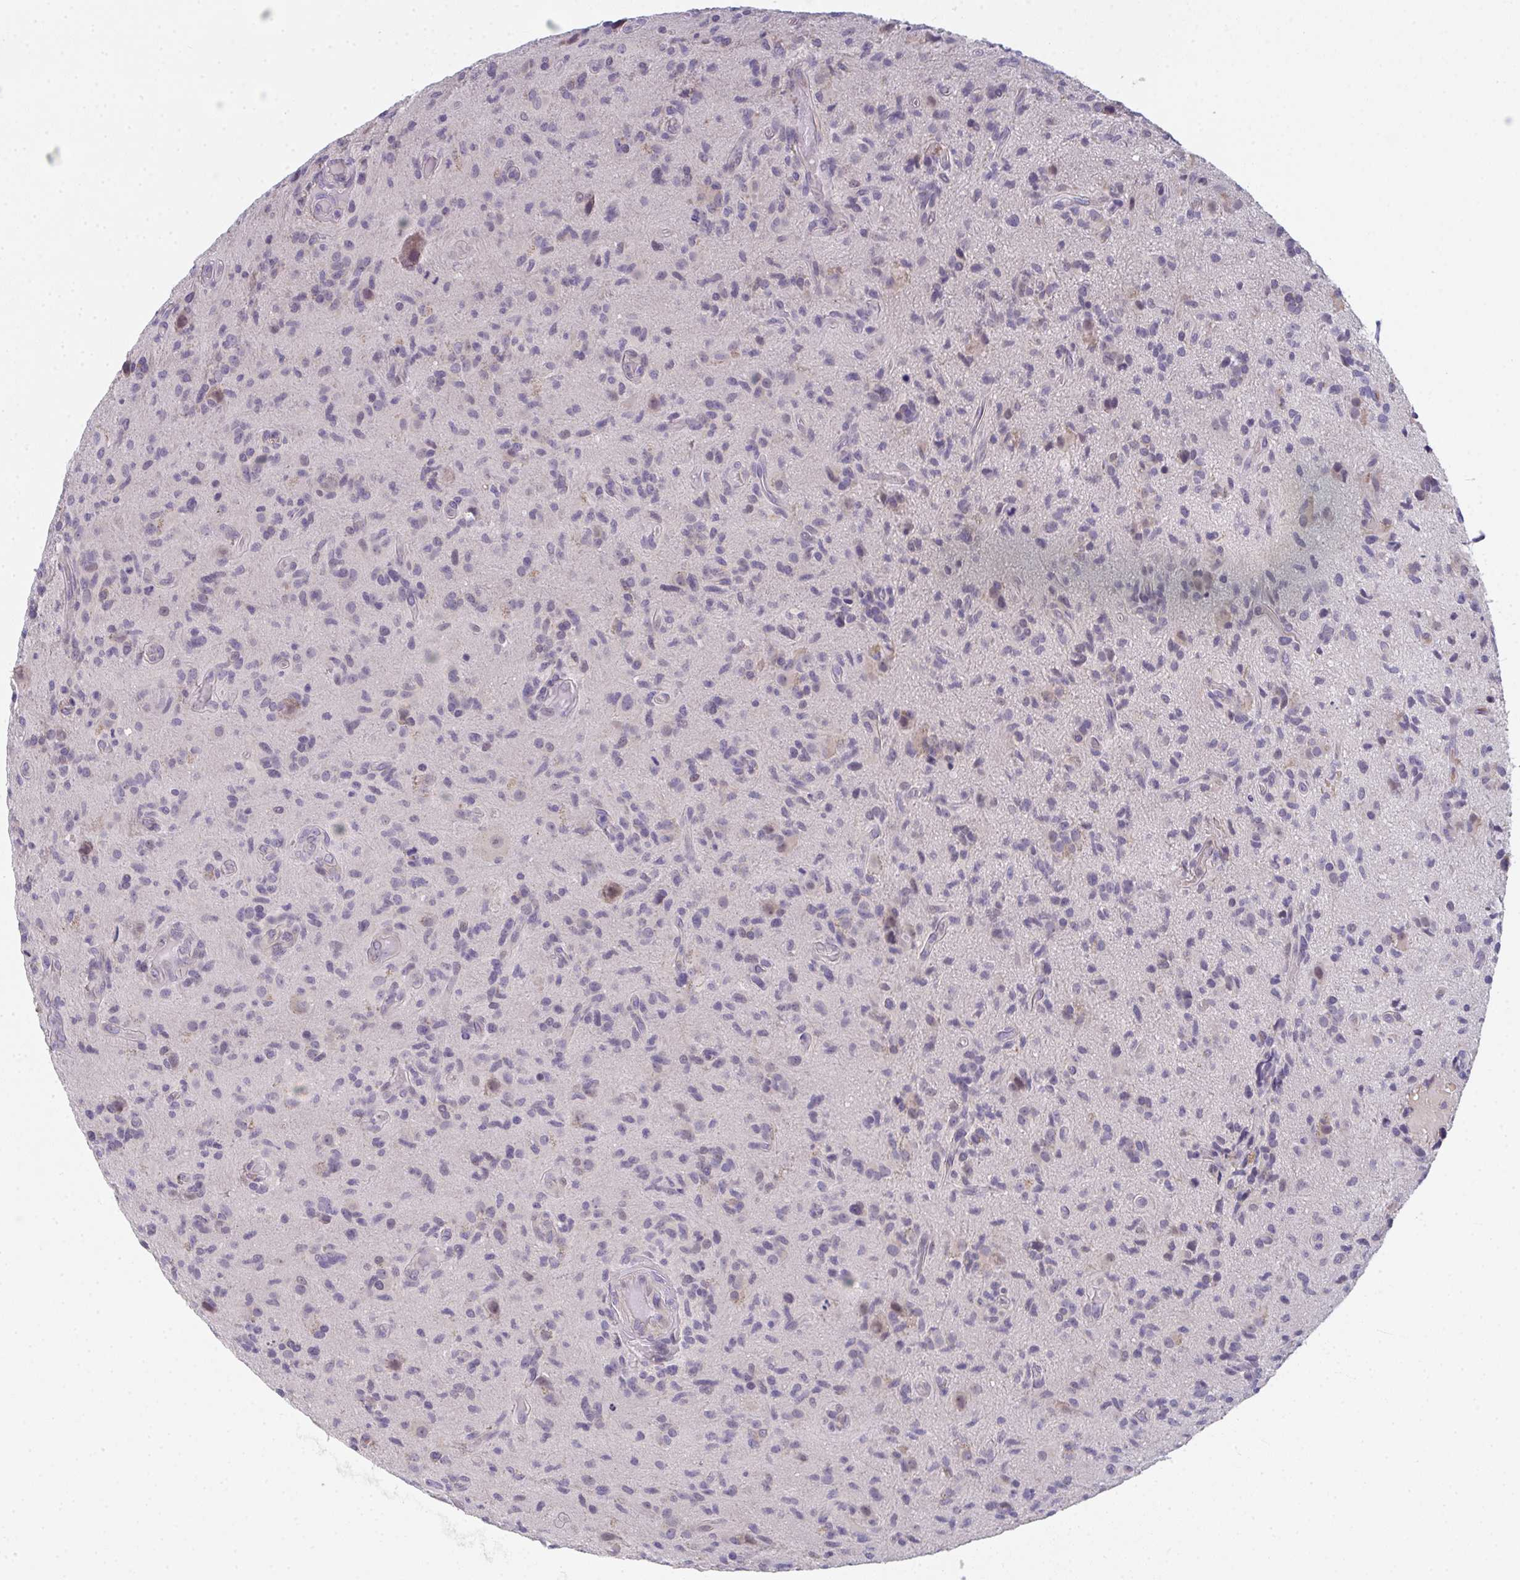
{"staining": {"intensity": "negative", "quantity": "none", "location": "none"}, "tissue": "glioma", "cell_type": "Tumor cells", "image_type": "cancer", "snomed": [{"axis": "morphology", "description": "Glioma, malignant, High grade"}, {"axis": "topography", "description": "Brain"}], "caption": "DAB (3,3'-diaminobenzidine) immunohistochemical staining of human malignant glioma (high-grade) shows no significant expression in tumor cells. (Immunohistochemistry, brightfield microscopy, high magnification).", "gene": "RIOK1", "patient": {"sex": "male", "age": 55}}